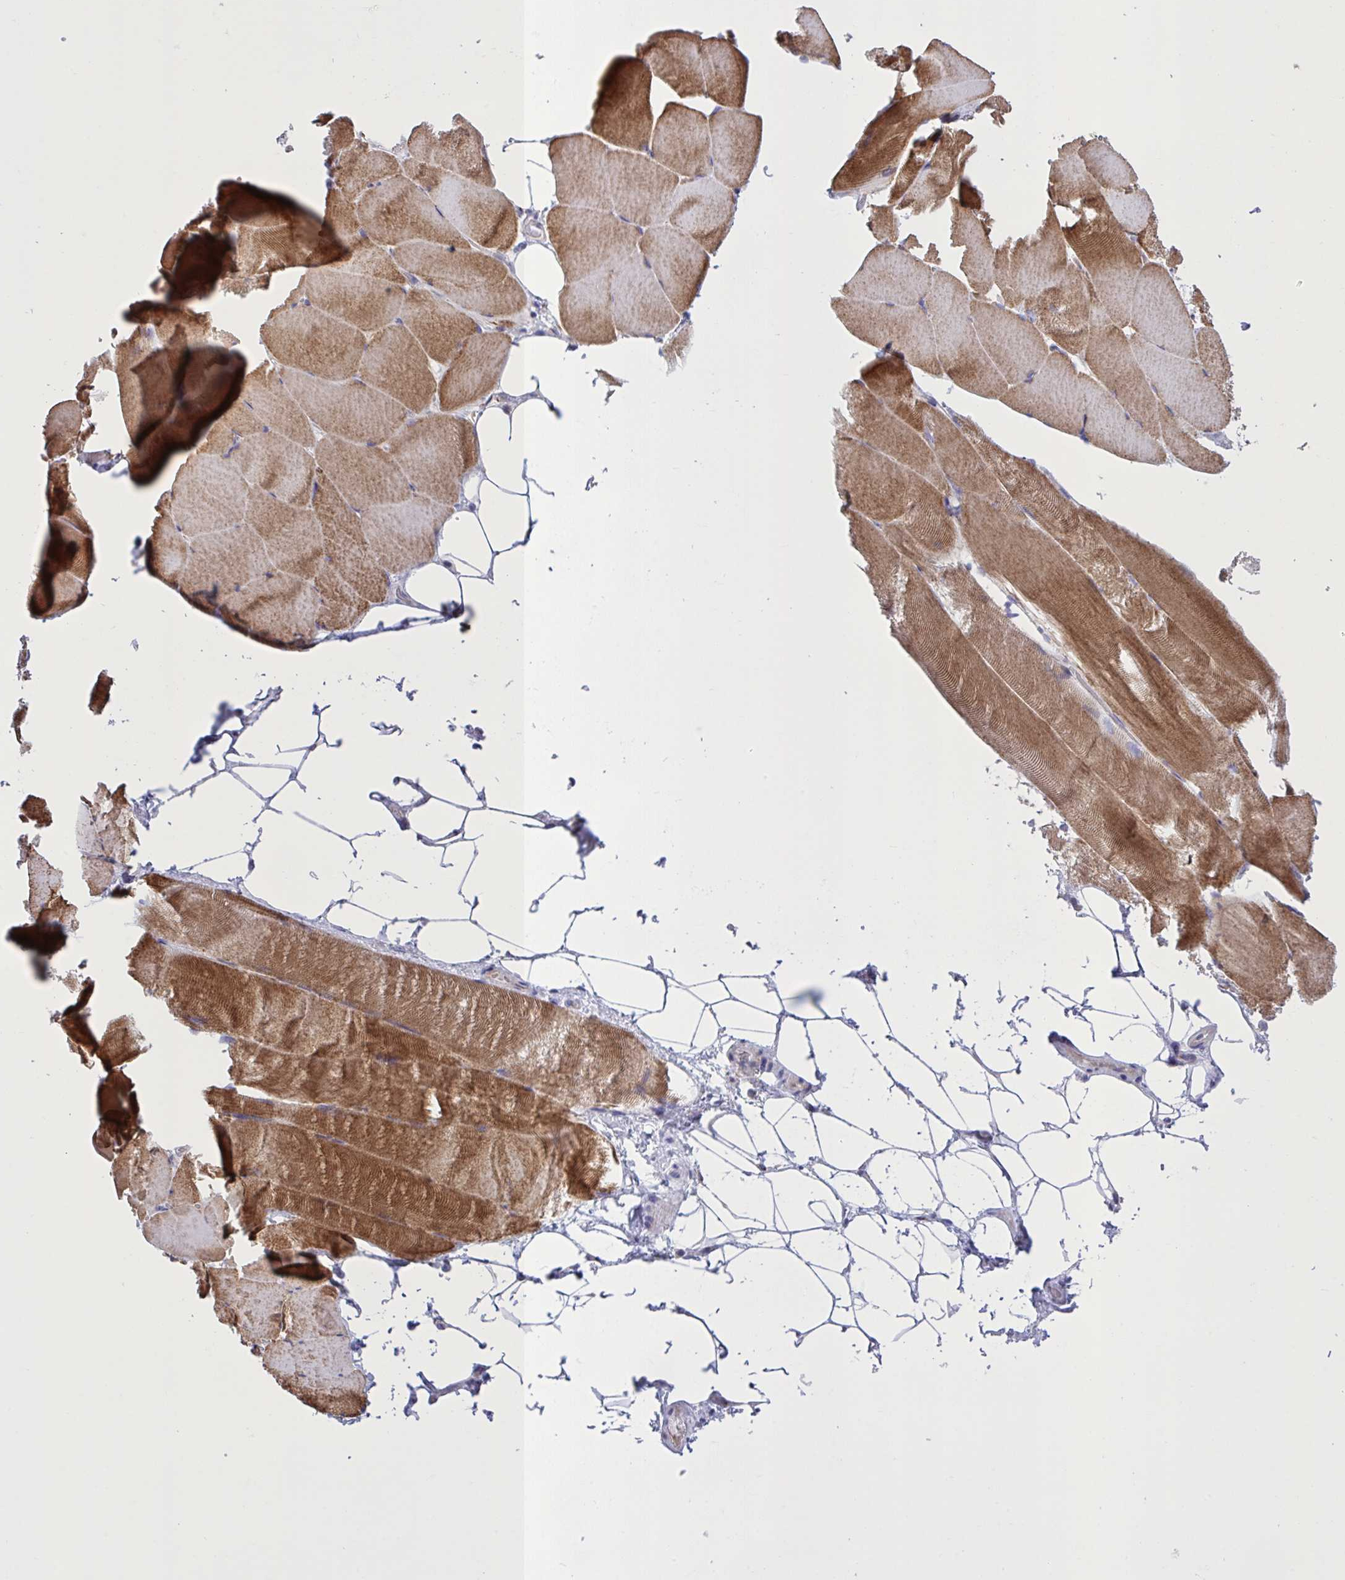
{"staining": {"intensity": "moderate", "quantity": "25%-75%", "location": "cytoplasmic/membranous"}, "tissue": "skeletal muscle", "cell_type": "Myocytes", "image_type": "normal", "snomed": [{"axis": "morphology", "description": "Normal tissue, NOS"}, {"axis": "topography", "description": "Skeletal muscle"}], "caption": "A photomicrograph of human skeletal muscle stained for a protein displays moderate cytoplasmic/membranous brown staining in myocytes.", "gene": "MRGPRX2", "patient": {"sex": "female", "age": 64}}